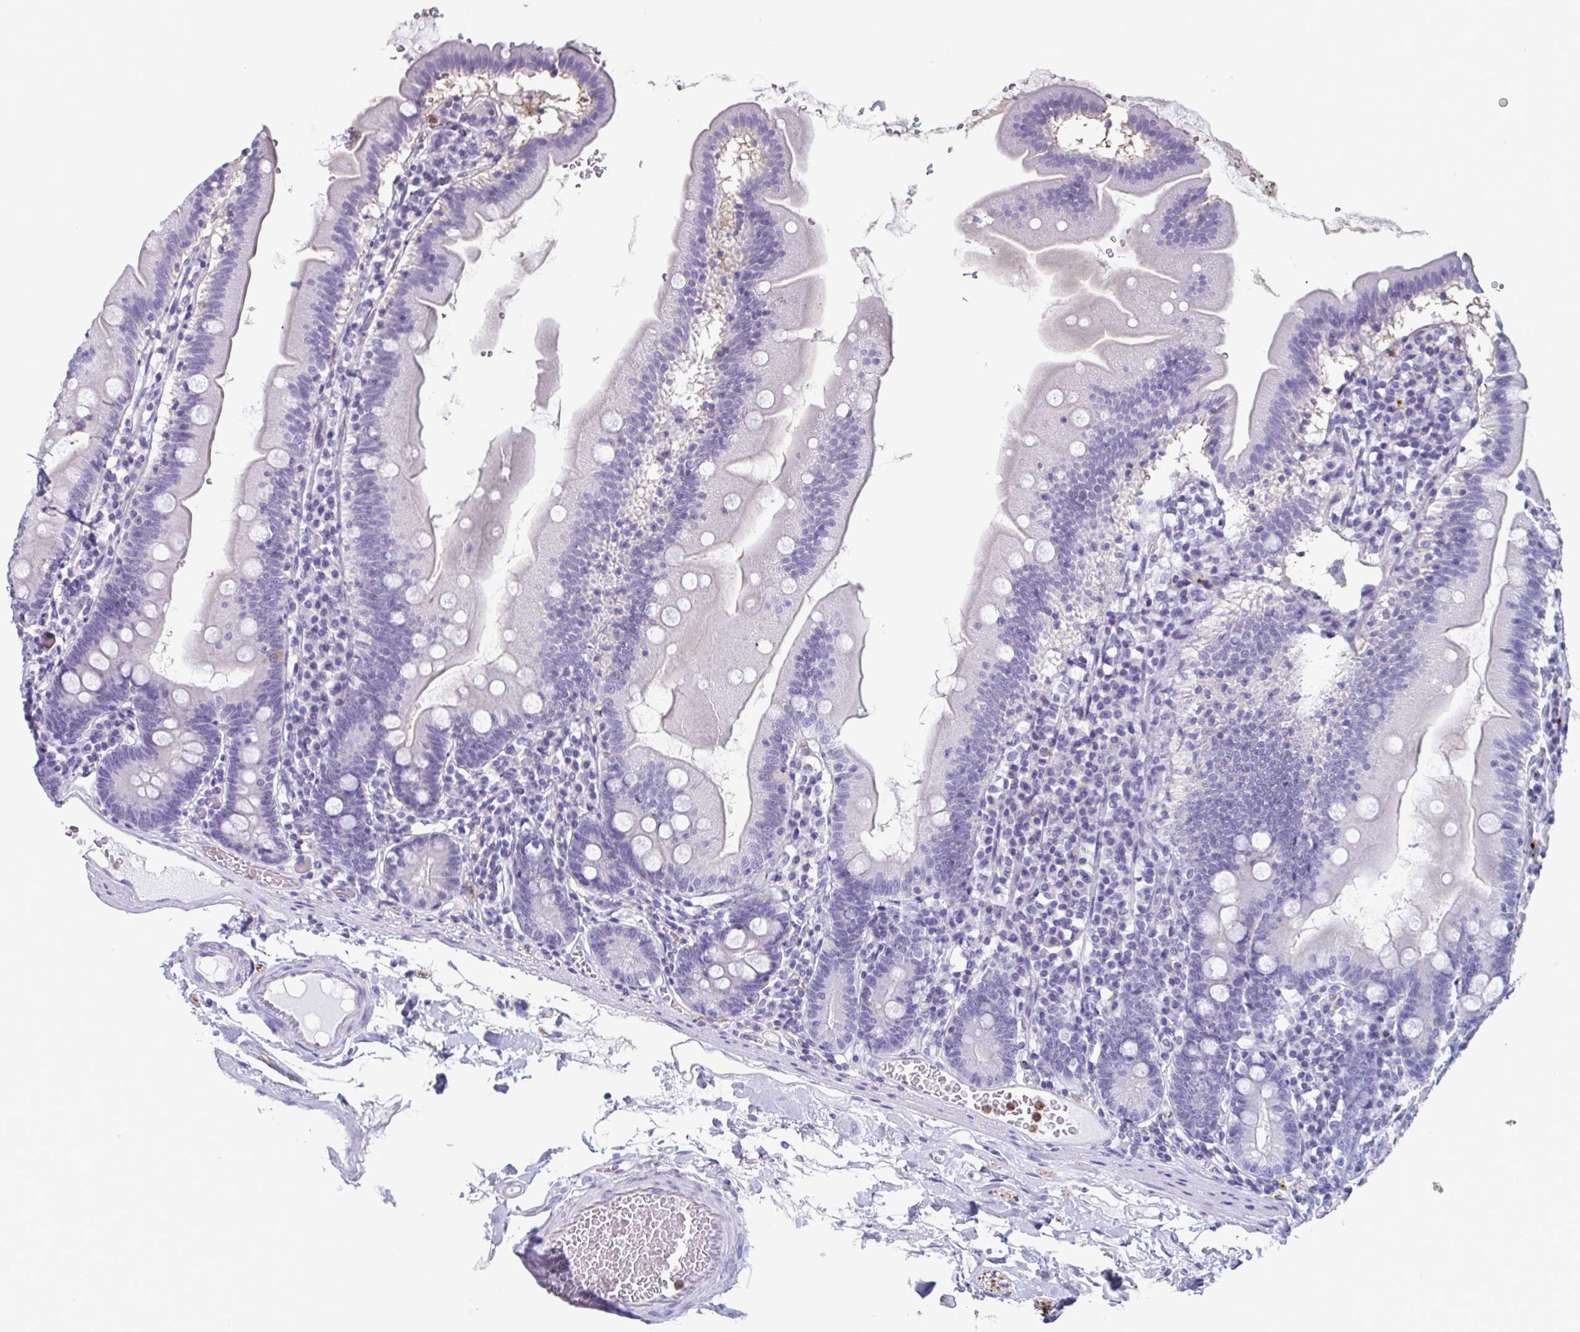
{"staining": {"intensity": "negative", "quantity": "none", "location": "none"}, "tissue": "duodenum", "cell_type": "Glandular cells", "image_type": "normal", "snomed": [{"axis": "morphology", "description": "Normal tissue, NOS"}, {"axis": "topography", "description": "Duodenum"}], "caption": "Glandular cells show no significant protein positivity in normal duodenum. (DAB immunohistochemistry, high magnification).", "gene": "BPI", "patient": {"sex": "female", "age": 67}}